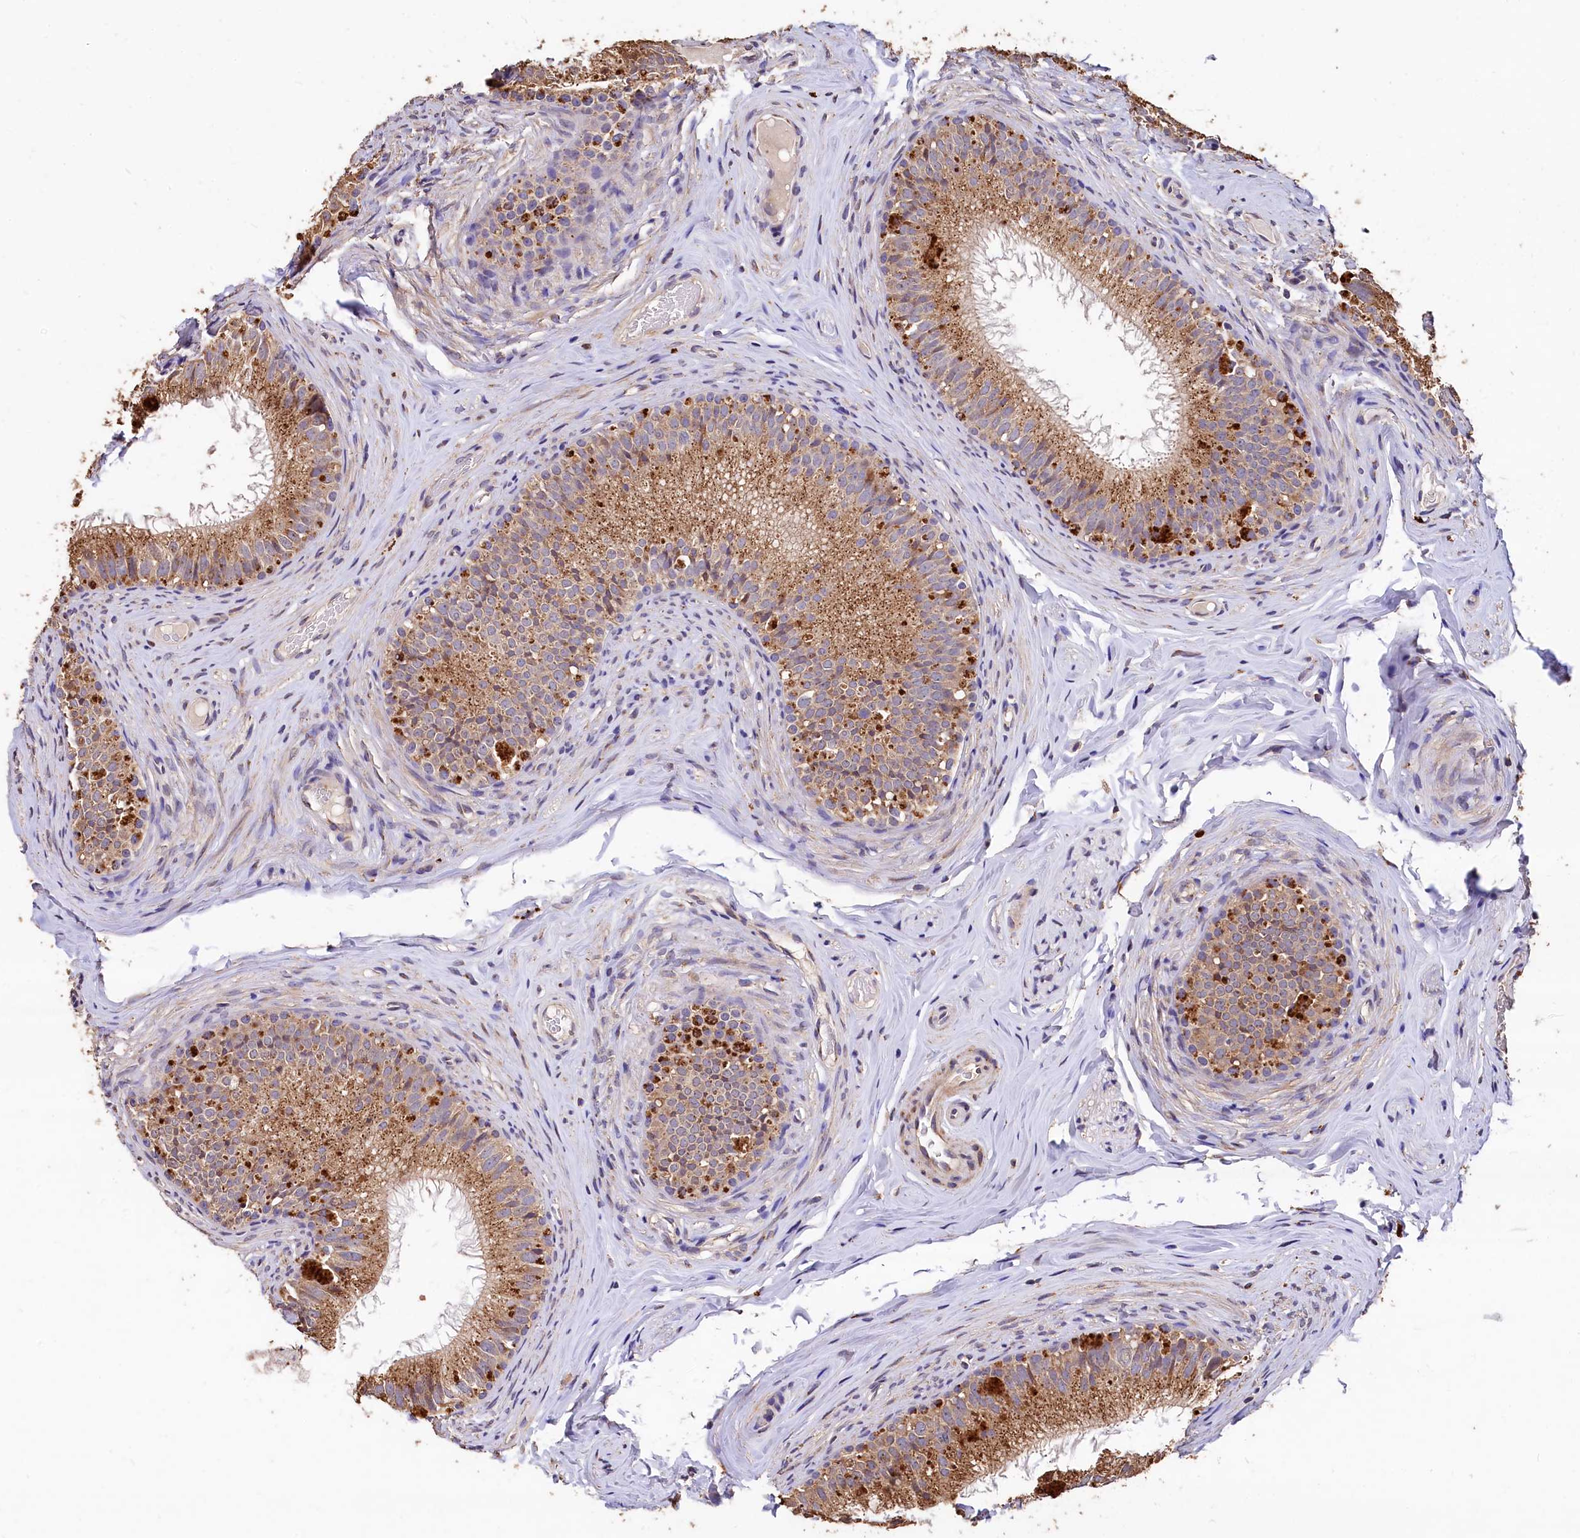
{"staining": {"intensity": "moderate", "quantity": ">75%", "location": "cytoplasmic/membranous"}, "tissue": "epididymis", "cell_type": "Glandular cells", "image_type": "normal", "snomed": [{"axis": "morphology", "description": "Normal tissue, NOS"}, {"axis": "topography", "description": "Epididymis"}], "caption": "Immunohistochemistry image of unremarkable human epididymis stained for a protein (brown), which exhibits medium levels of moderate cytoplasmic/membranous positivity in about >75% of glandular cells.", "gene": "LSM4", "patient": {"sex": "male", "age": 34}}